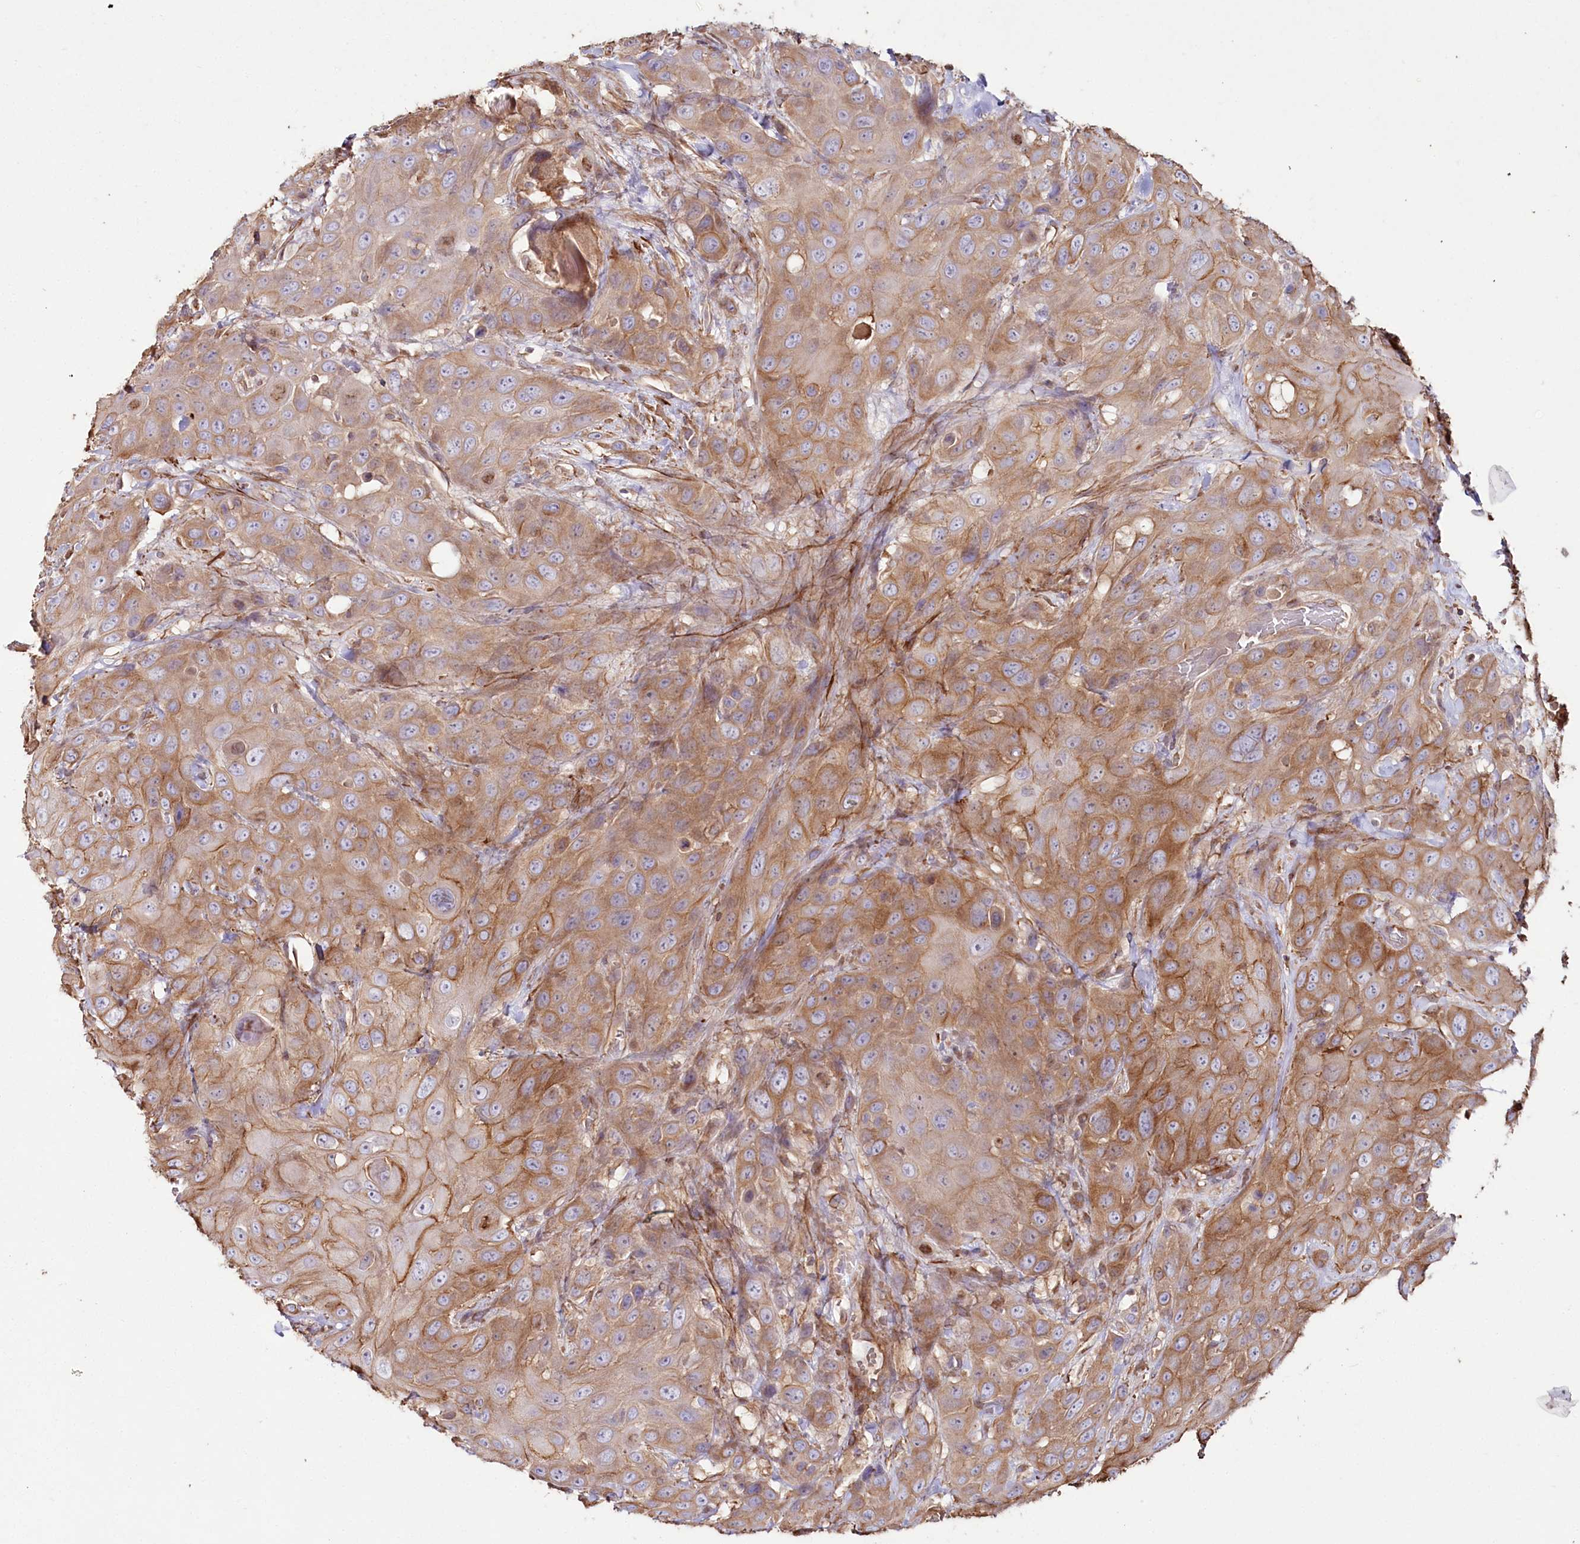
{"staining": {"intensity": "moderate", "quantity": ">75%", "location": "cytoplasmic/membranous"}, "tissue": "head and neck cancer", "cell_type": "Tumor cells", "image_type": "cancer", "snomed": [{"axis": "morphology", "description": "Squamous cell carcinoma, NOS"}, {"axis": "topography", "description": "Head-Neck"}], "caption": "Protein expression analysis of human squamous cell carcinoma (head and neck) reveals moderate cytoplasmic/membranous positivity in approximately >75% of tumor cells.", "gene": "SUMF1", "patient": {"sex": "male", "age": 81}}